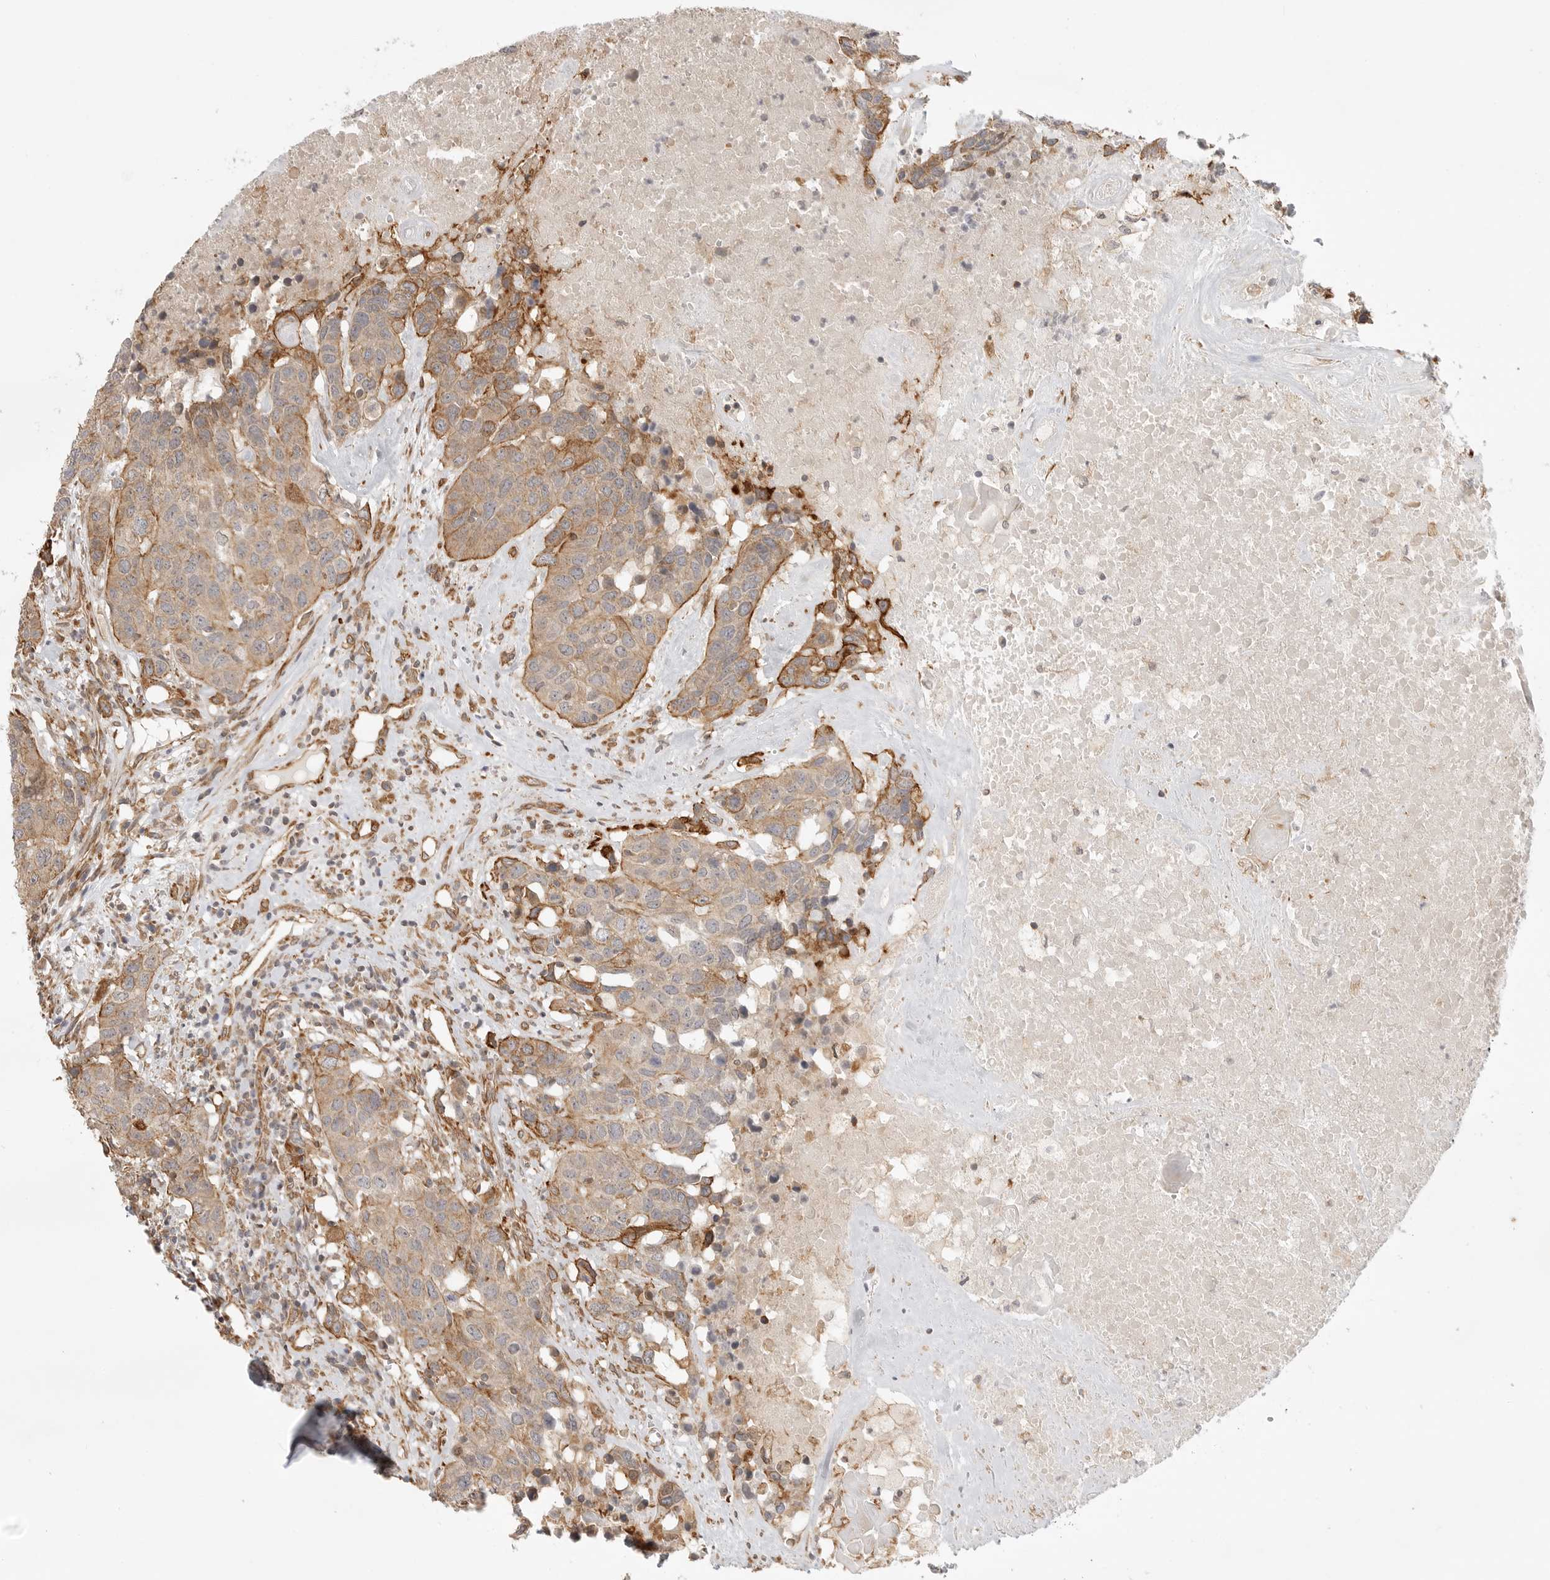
{"staining": {"intensity": "moderate", "quantity": ">75%", "location": "cytoplasmic/membranous"}, "tissue": "head and neck cancer", "cell_type": "Tumor cells", "image_type": "cancer", "snomed": [{"axis": "morphology", "description": "Squamous cell carcinoma, NOS"}, {"axis": "topography", "description": "Head-Neck"}], "caption": "Head and neck cancer stained with a protein marker displays moderate staining in tumor cells.", "gene": "ATOH7", "patient": {"sex": "male", "age": 66}}